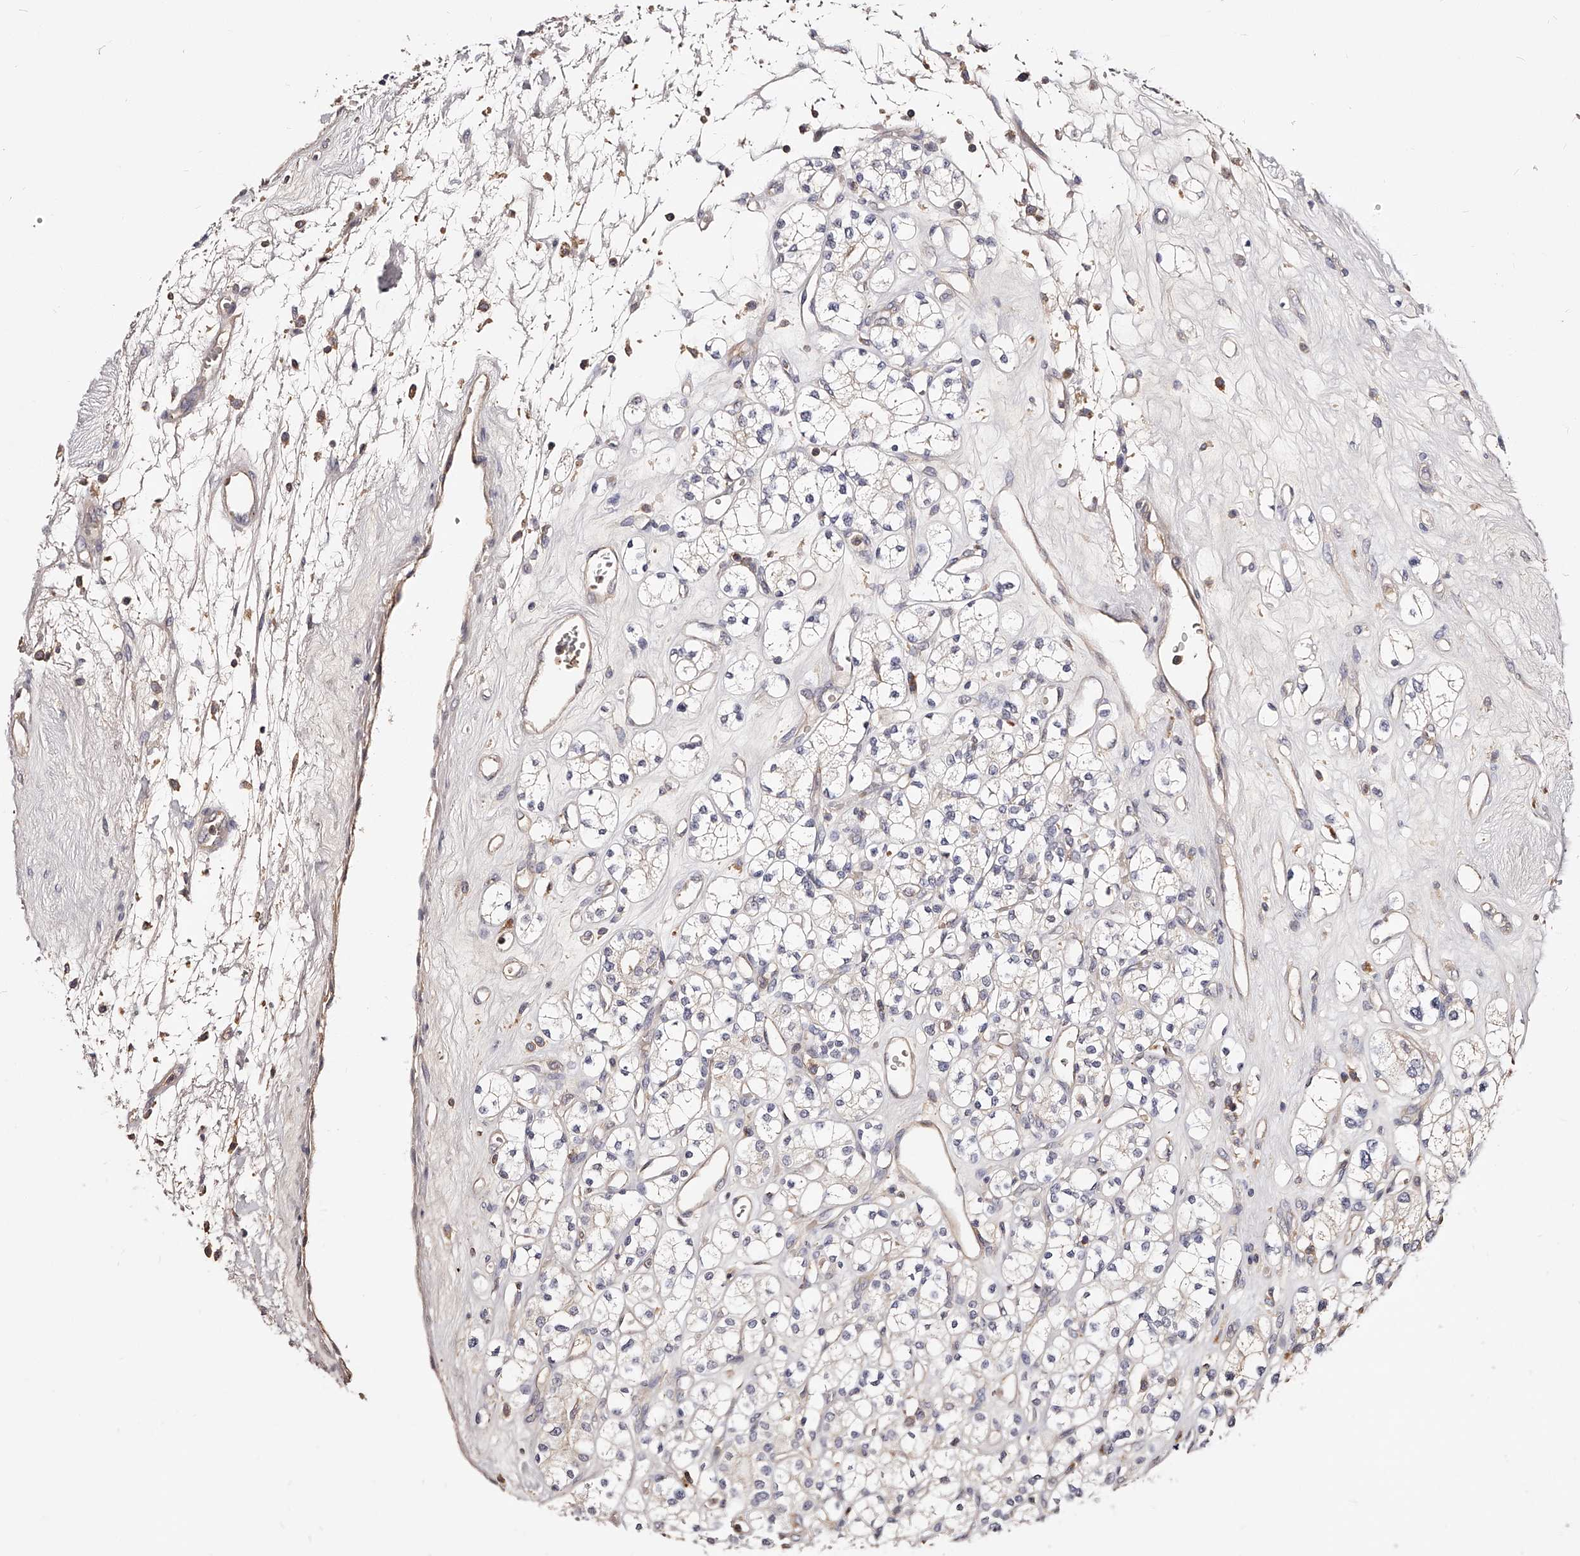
{"staining": {"intensity": "weak", "quantity": "<25%", "location": "cytoplasmic/membranous"}, "tissue": "renal cancer", "cell_type": "Tumor cells", "image_type": "cancer", "snomed": [{"axis": "morphology", "description": "Adenocarcinoma, NOS"}, {"axis": "topography", "description": "Kidney"}], "caption": "High magnification brightfield microscopy of renal cancer (adenocarcinoma) stained with DAB (brown) and counterstained with hematoxylin (blue): tumor cells show no significant positivity.", "gene": "PHACTR1", "patient": {"sex": "male", "age": 77}}